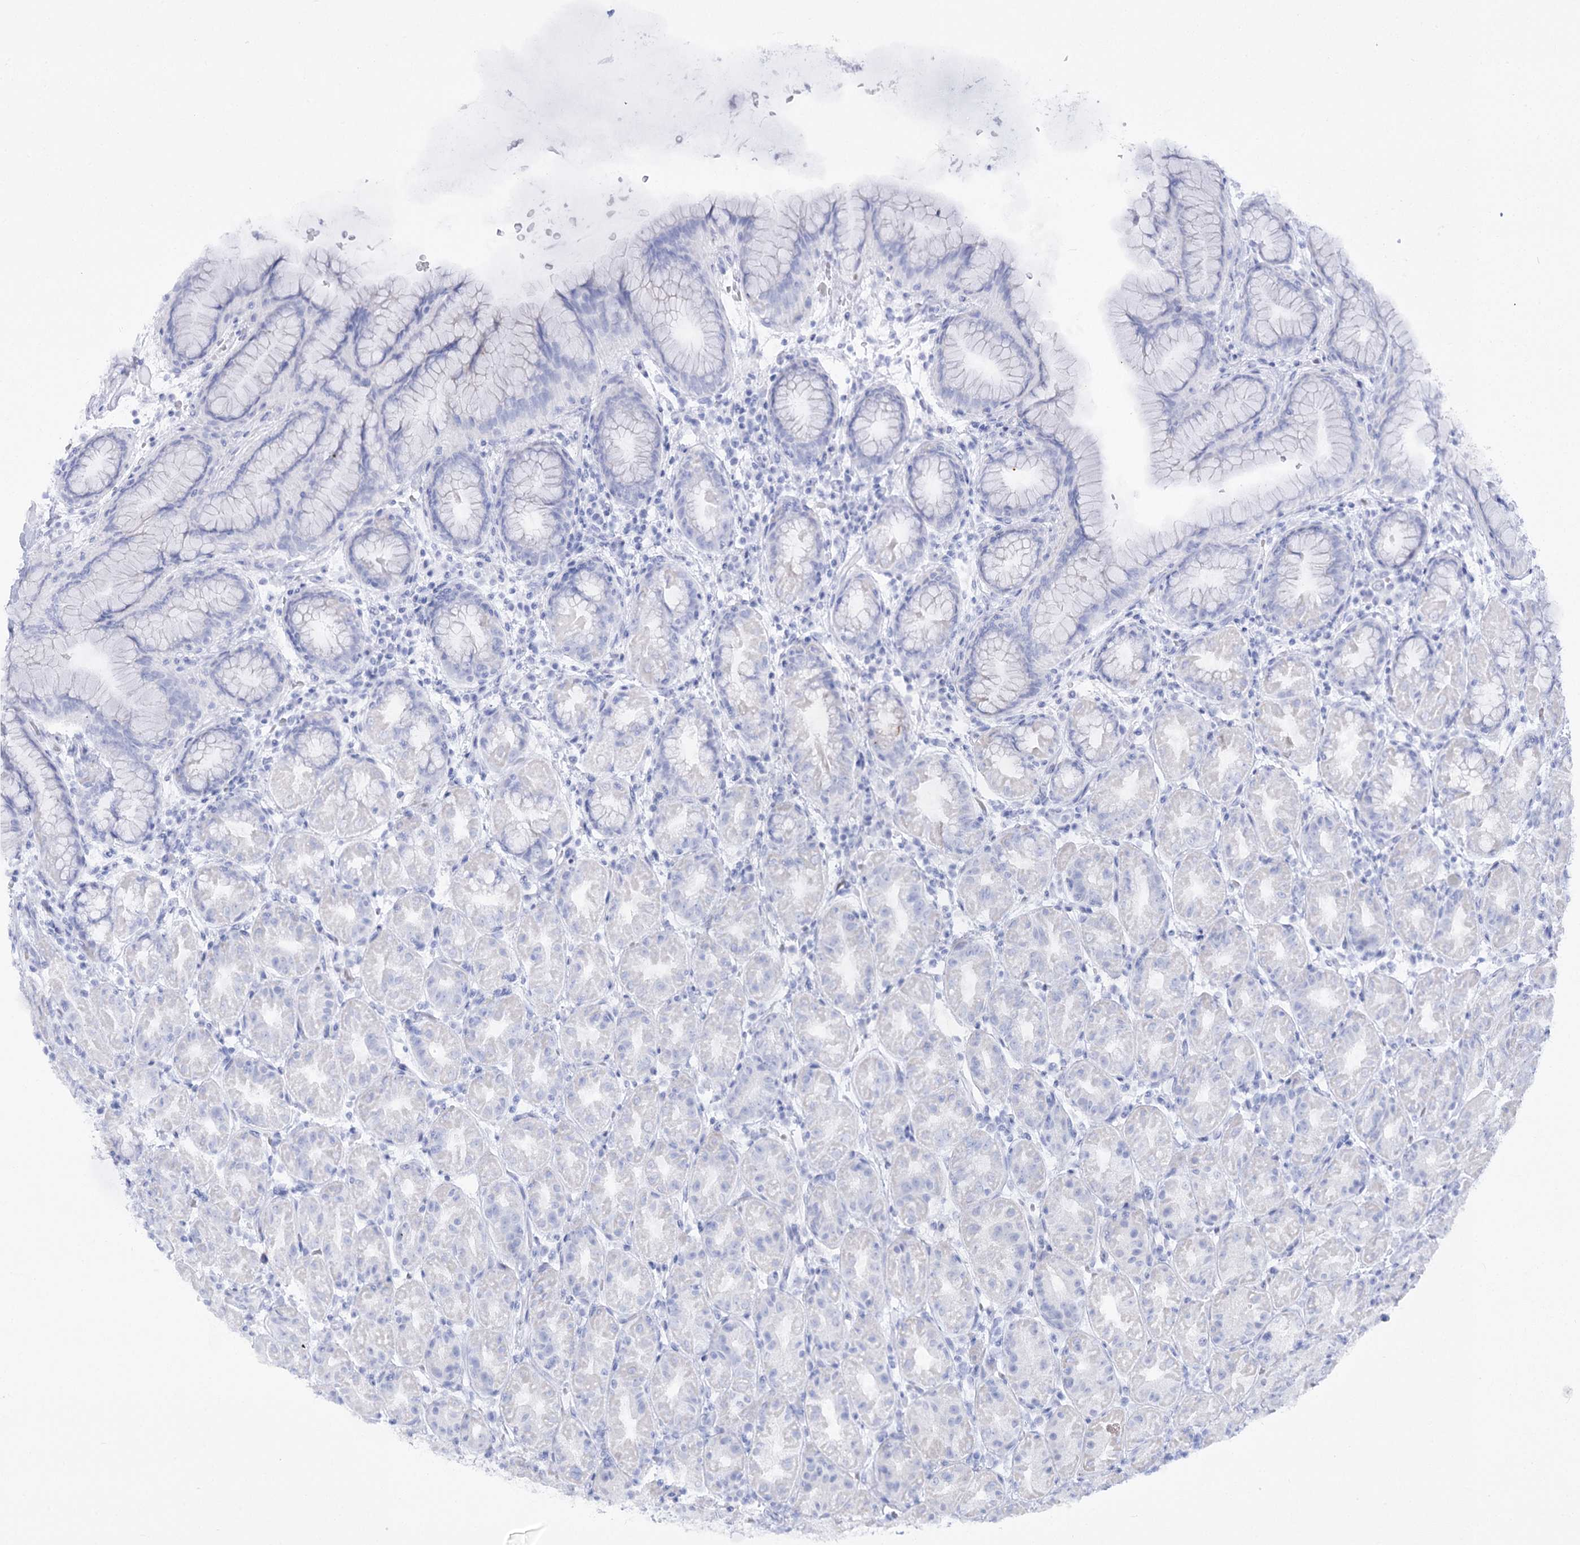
{"staining": {"intensity": "negative", "quantity": "none", "location": "none"}, "tissue": "stomach", "cell_type": "Glandular cells", "image_type": "normal", "snomed": [{"axis": "morphology", "description": "Normal tissue, NOS"}, {"axis": "topography", "description": "Stomach"}], "caption": "The histopathology image shows no significant expression in glandular cells of stomach.", "gene": "SIAE", "patient": {"sex": "female", "age": 79}}